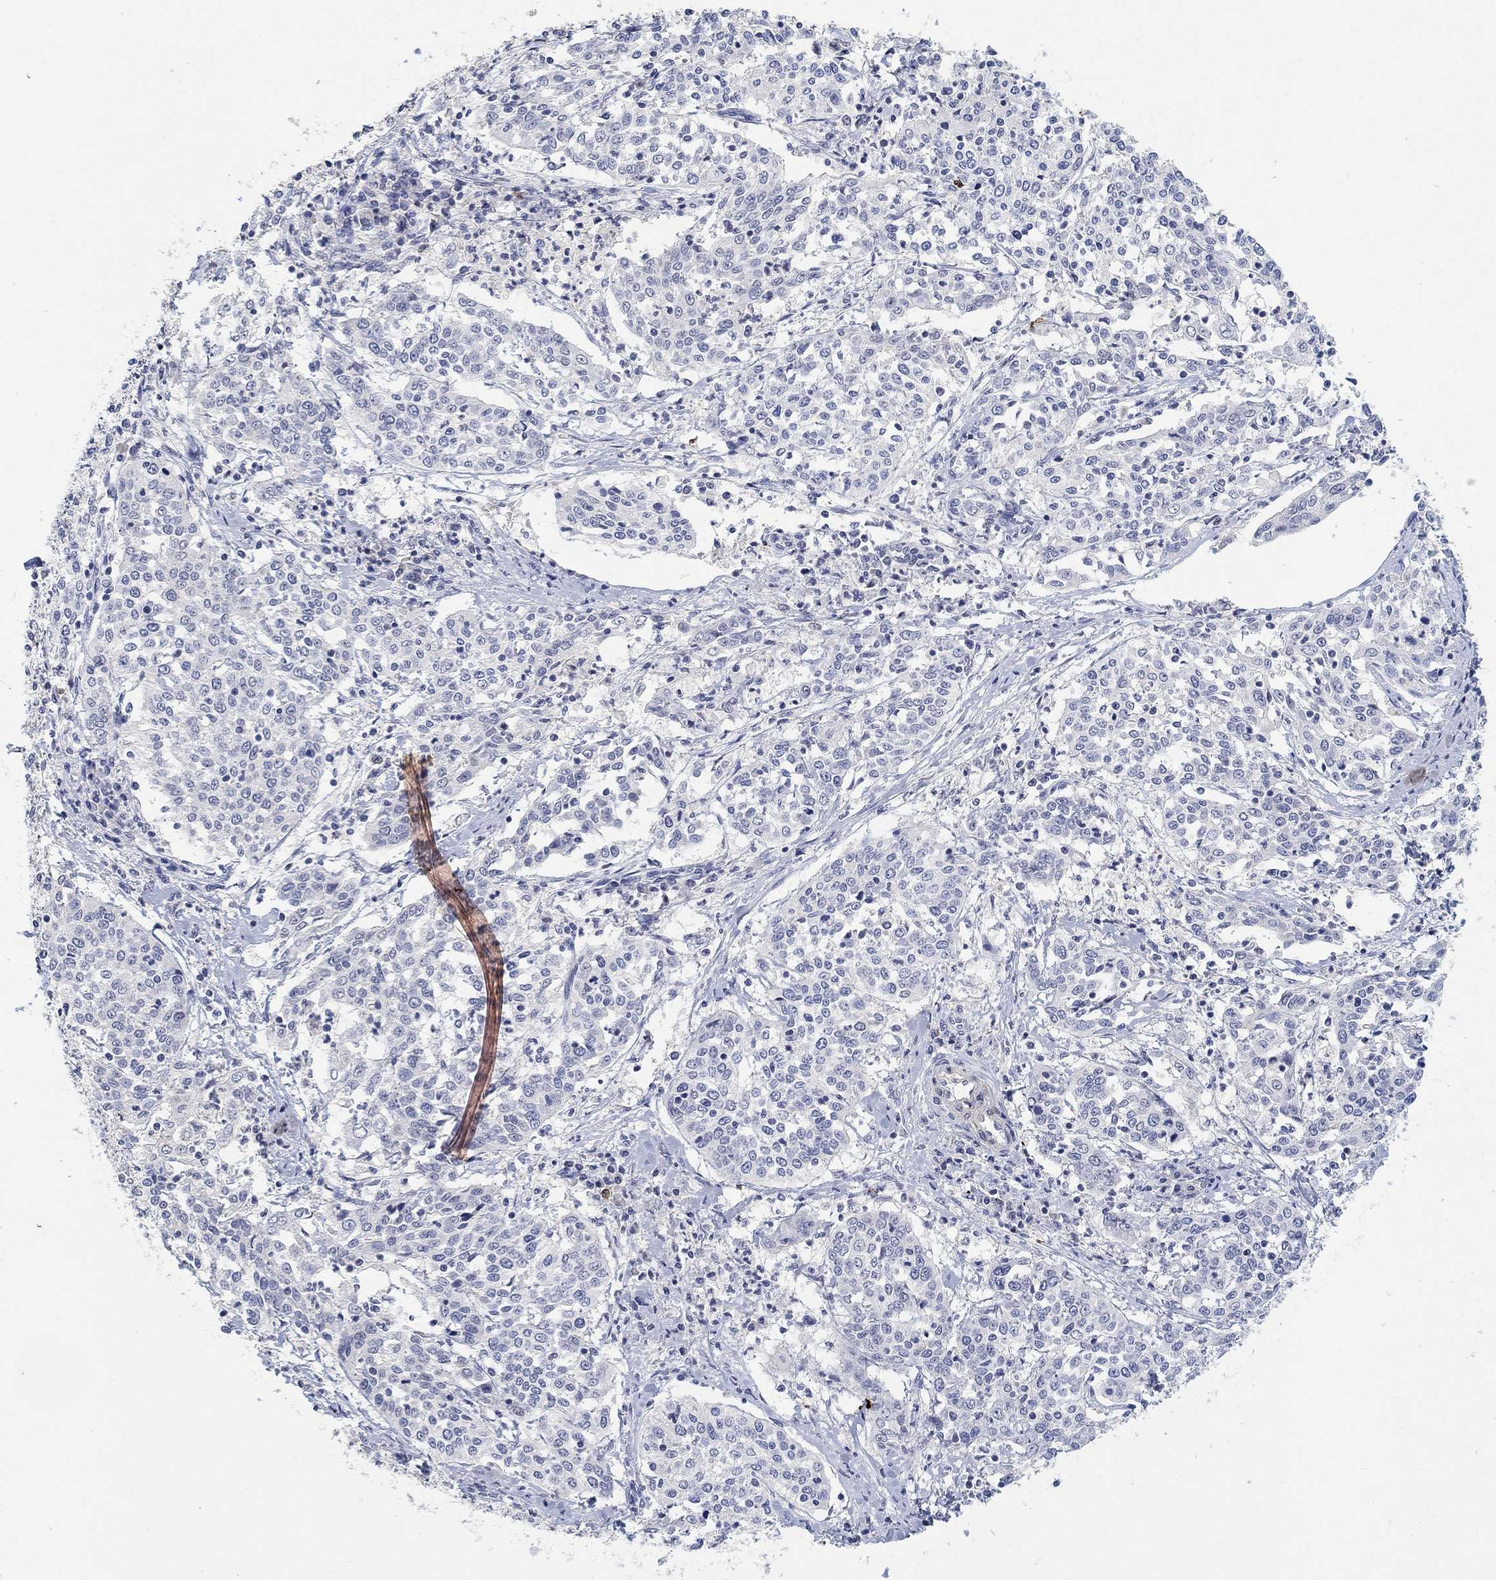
{"staining": {"intensity": "negative", "quantity": "none", "location": "none"}, "tissue": "cervical cancer", "cell_type": "Tumor cells", "image_type": "cancer", "snomed": [{"axis": "morphology", "description": "Squamous cell carcinoma, NOS"}, {"axis": "topography", "description": "Cervix"}], "caption": "IHC of cervical squamous cell carcinoma demonstrates no positivity in tumor cells.", "gene": "VAT1L", "patient": {"sex": "female", "age": 41}}